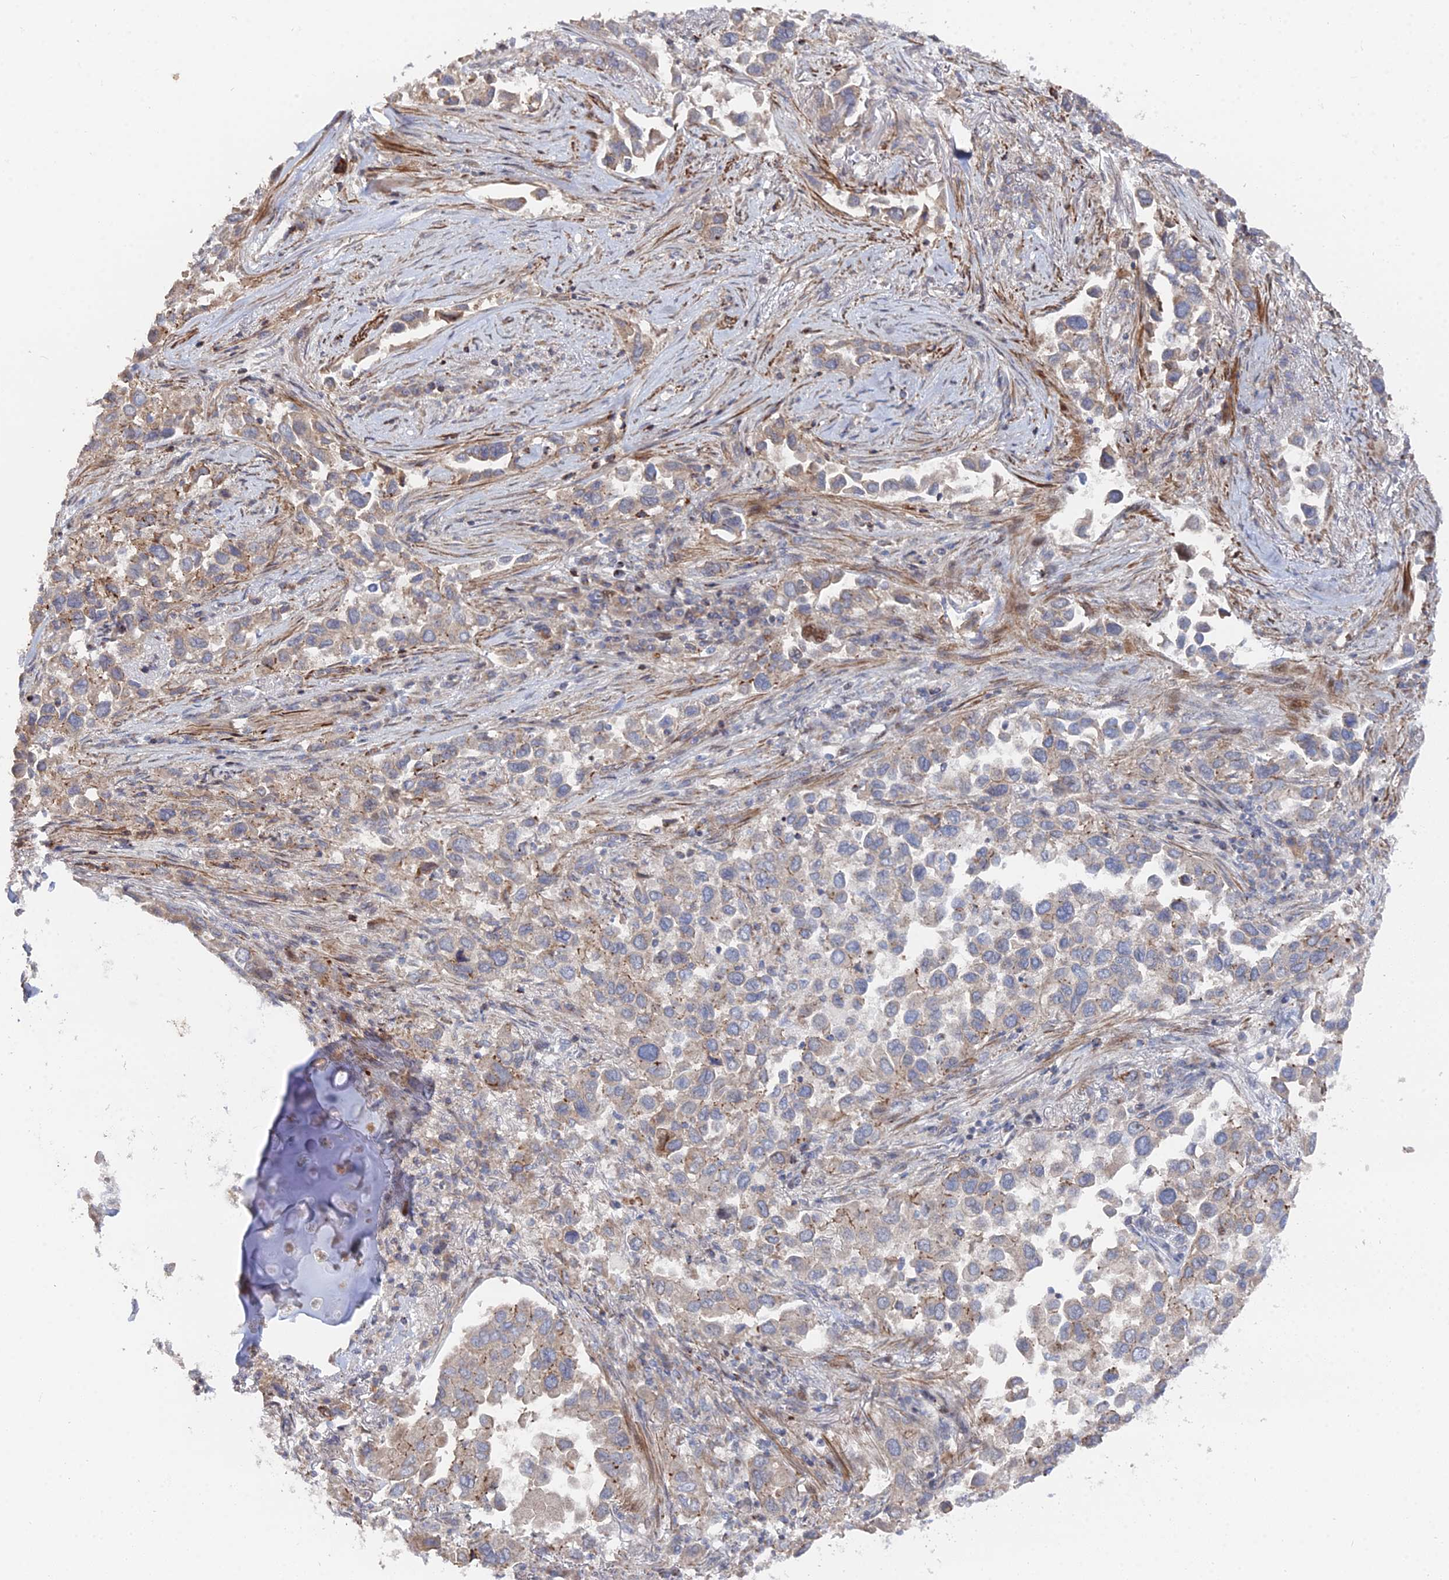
{"staining": {"intensity": "weak", "quantity": "25%-75%", "location": "cytoplasmic/membranous"}, "tissue": "lung cancer", "cell_type": "Tumor cells", "image_type": "cancer", "snomed": [{"axis": "morphology", "description": "Adenocarcinoma, NOS"}, {"axis": "topography", "description": "Lung"}], "caption": "Adenocarcinoma (lung) stained with a protein marker exhibits weak staining in tumor cells.", "gene": "SGMS1", "patient": {"sex": "female", "age": 76}}